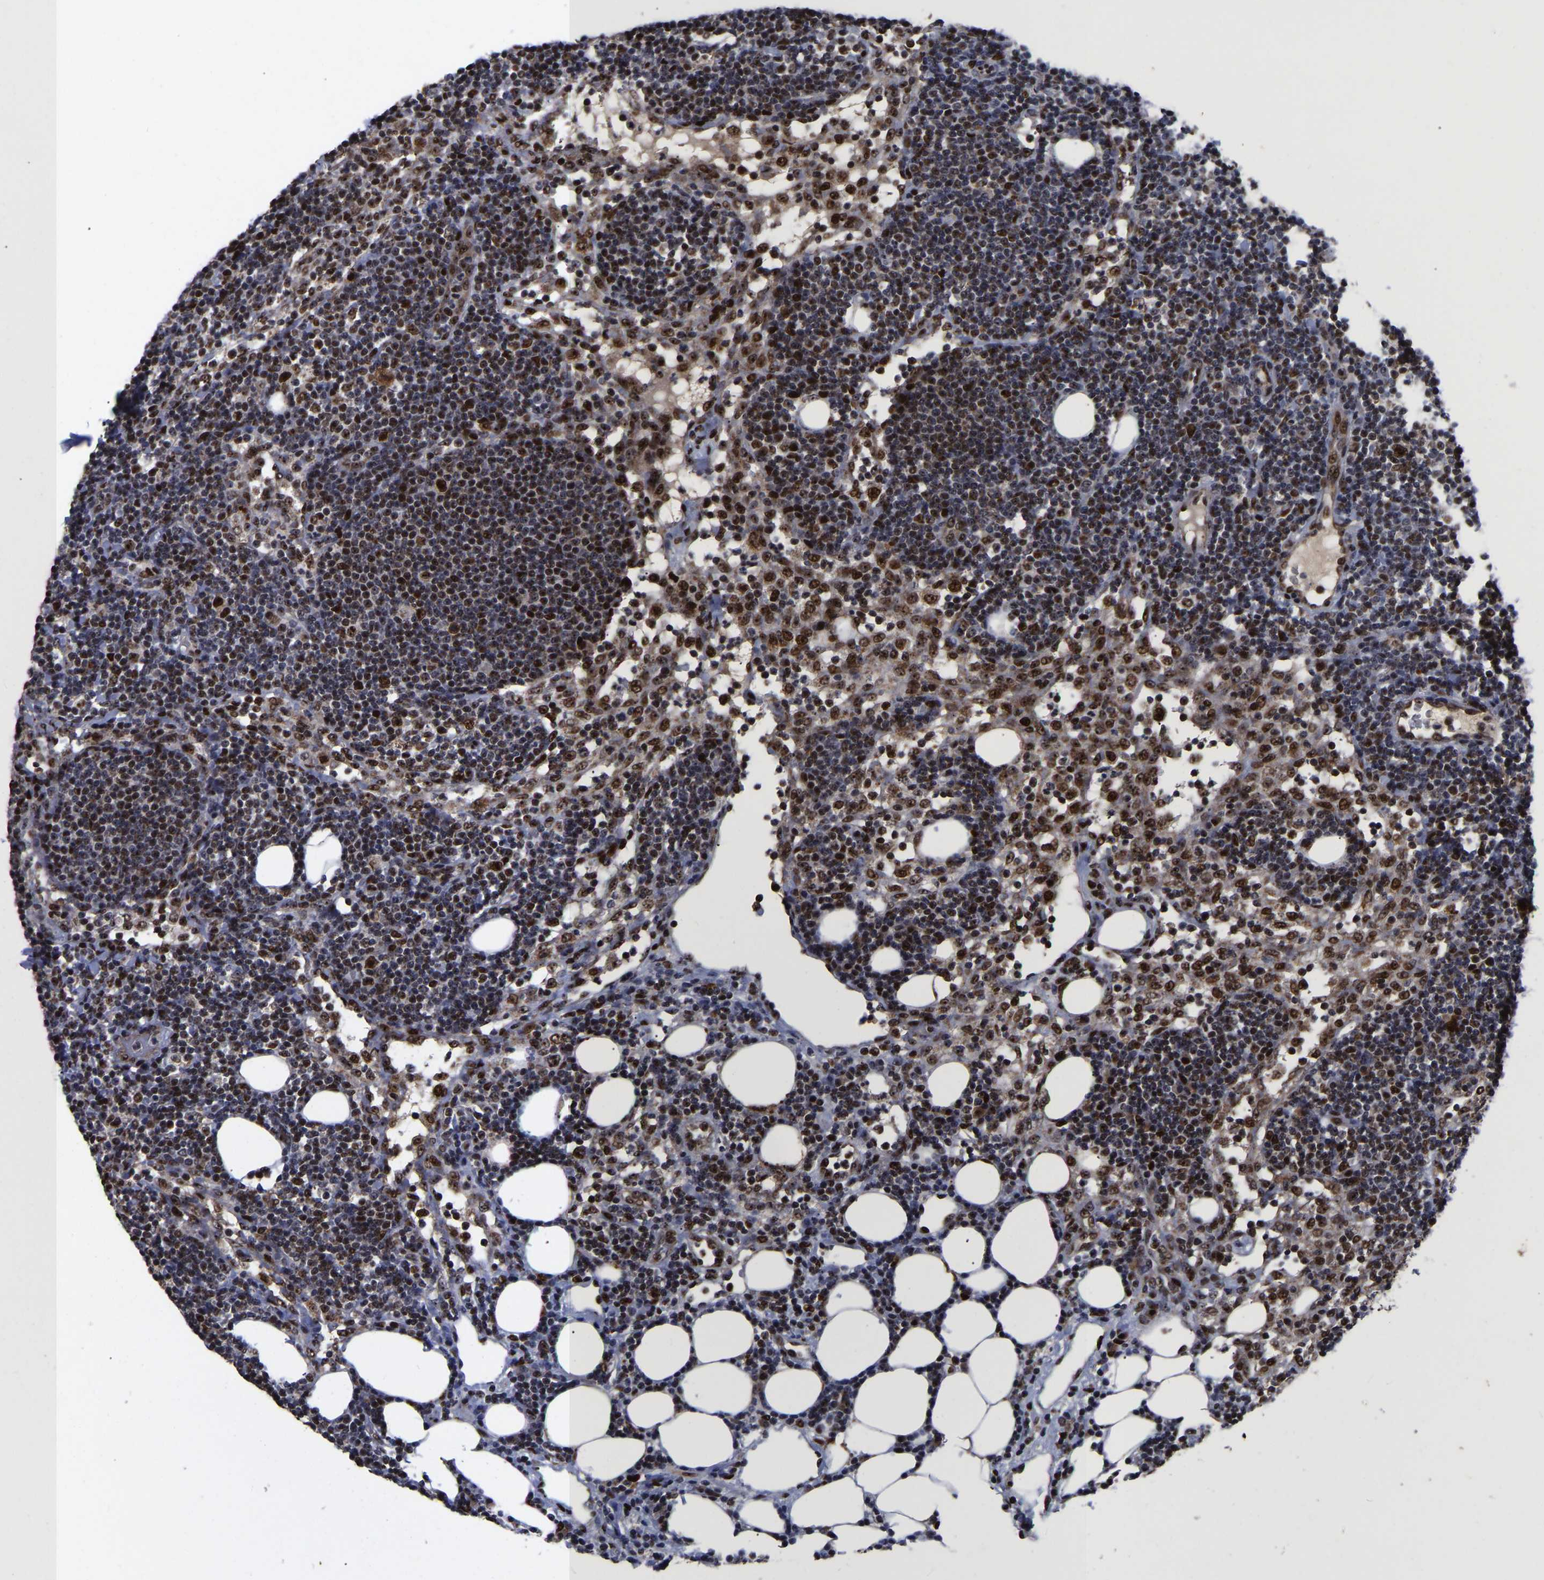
{"staining": {"intensity": "strong", "quantity": ">75%", "location": "nuclear"}, "tissue": "lymph node", "cell_type": "Germinal center cells", "image_type": "normal", "snomed": [{"axis": "morphology", "description": "Normal tissue, NOS"}, {"axis": "morphology", "description": "Carcinoid, malignant, NOS"}, {"axis": "topography", "description": "Lymph node"}], "caption": "Benign lymph node displays strong nuclear staining in approximately >75% of germinal center cells, visualized by immunohistochemistry. Immunohistochemistry stains the protein in brown and the nuclei are stained blue.", "gene": "JUNB", "patient": {"sex": "male", "age": 47}}